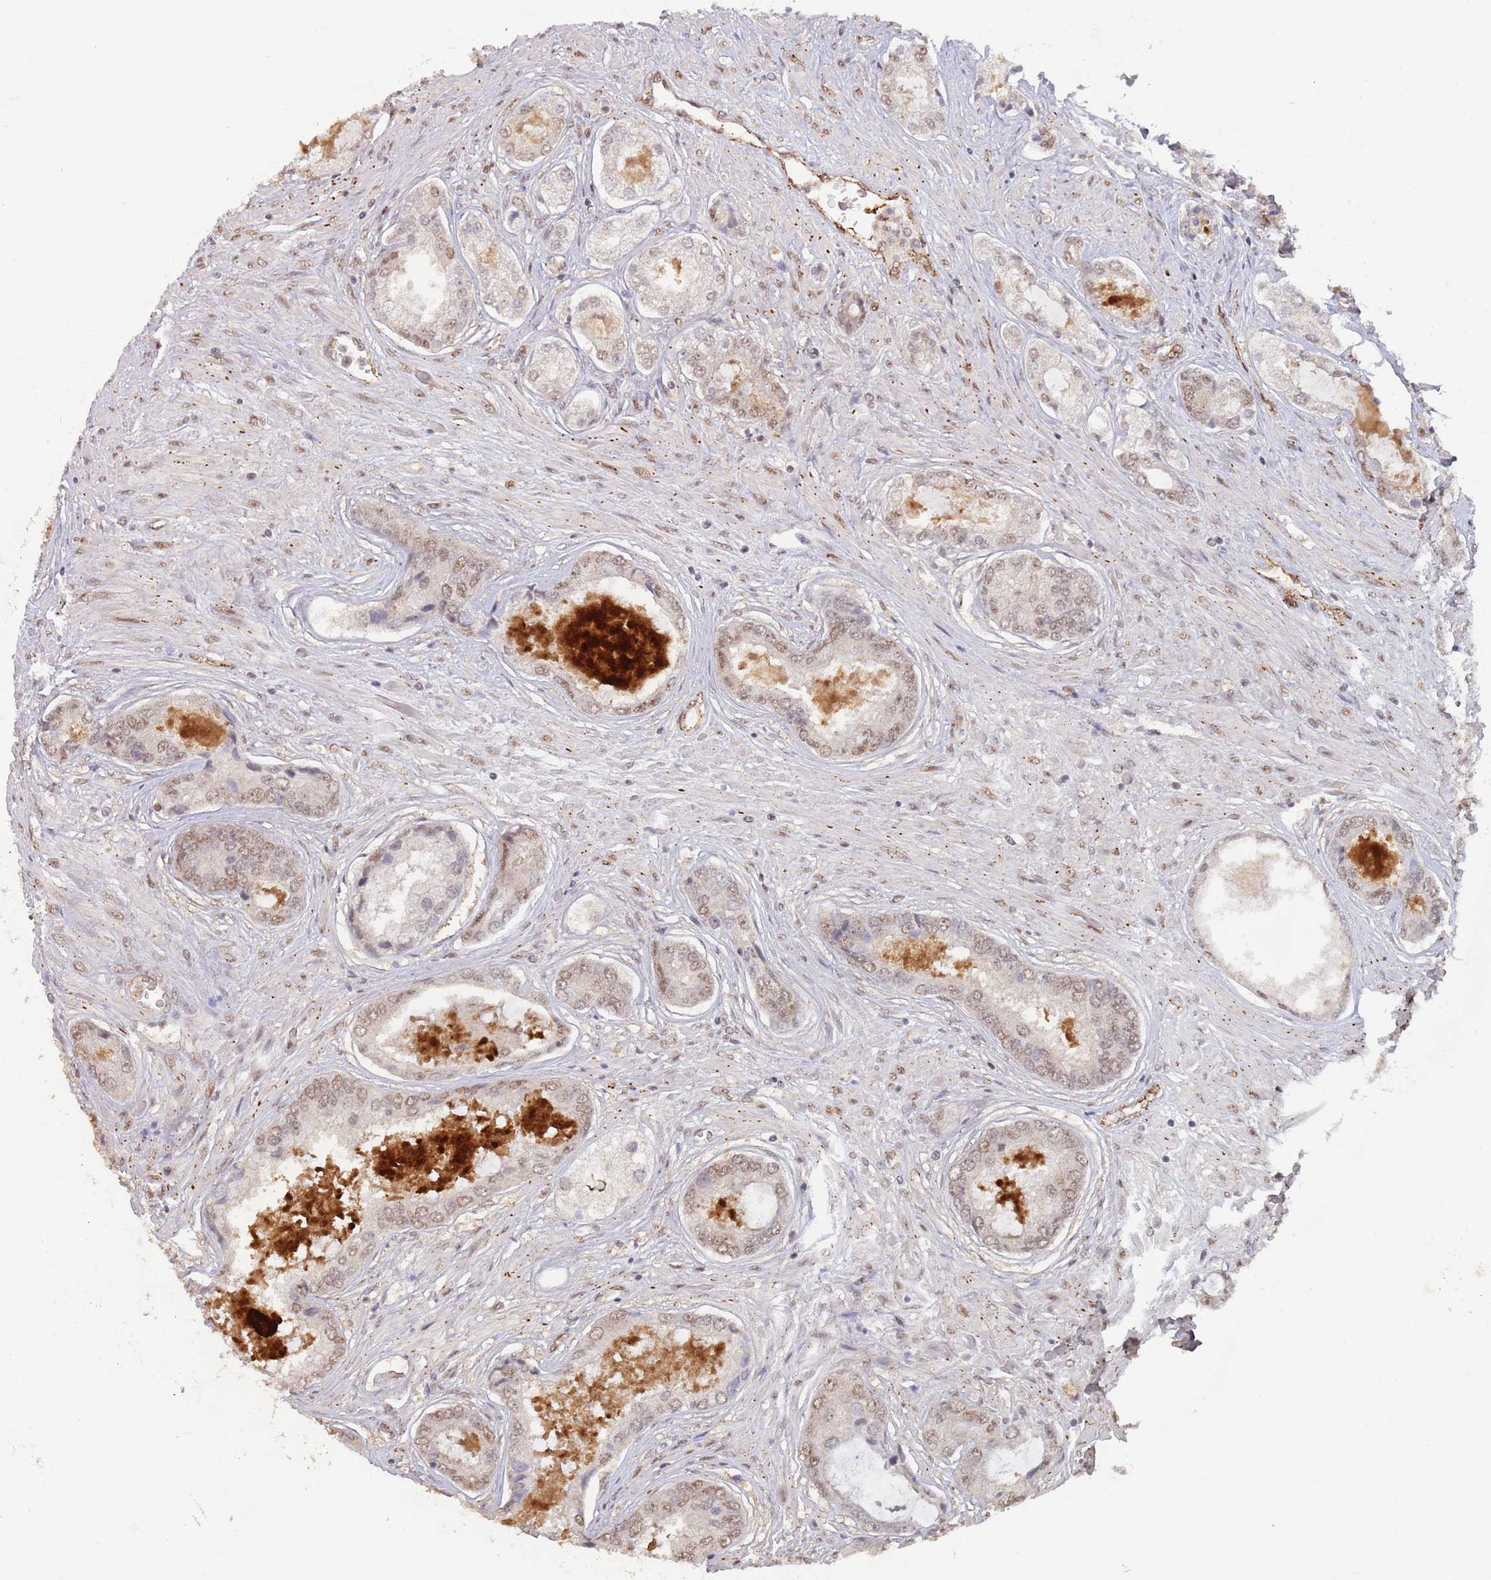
{"staining": {"intensity": "weak", "quantity": "25%-75%", "location": "nuclear"}, "tissue": "prostate cancer", "cell_type": "Tumor cells", "image_type": "cancer", "snomed": [{"axis": "morphology", "description": "Adenocarcinoma, Low grade"}, {"axis": "topography", "description": "Prostate"}], "caption": "An immunohistochemistry (IHC) histopathology image of neoplastic tissue is shown. Protein staining in brown labels weak nuclear positivity in low-grade adenocarcinoma (prostate) within tumor cells. (DAB IHC with brightfield microscopy, high magnification).", "gene": "RFXANK", "patient": {"sex": "male", "age": 68}}